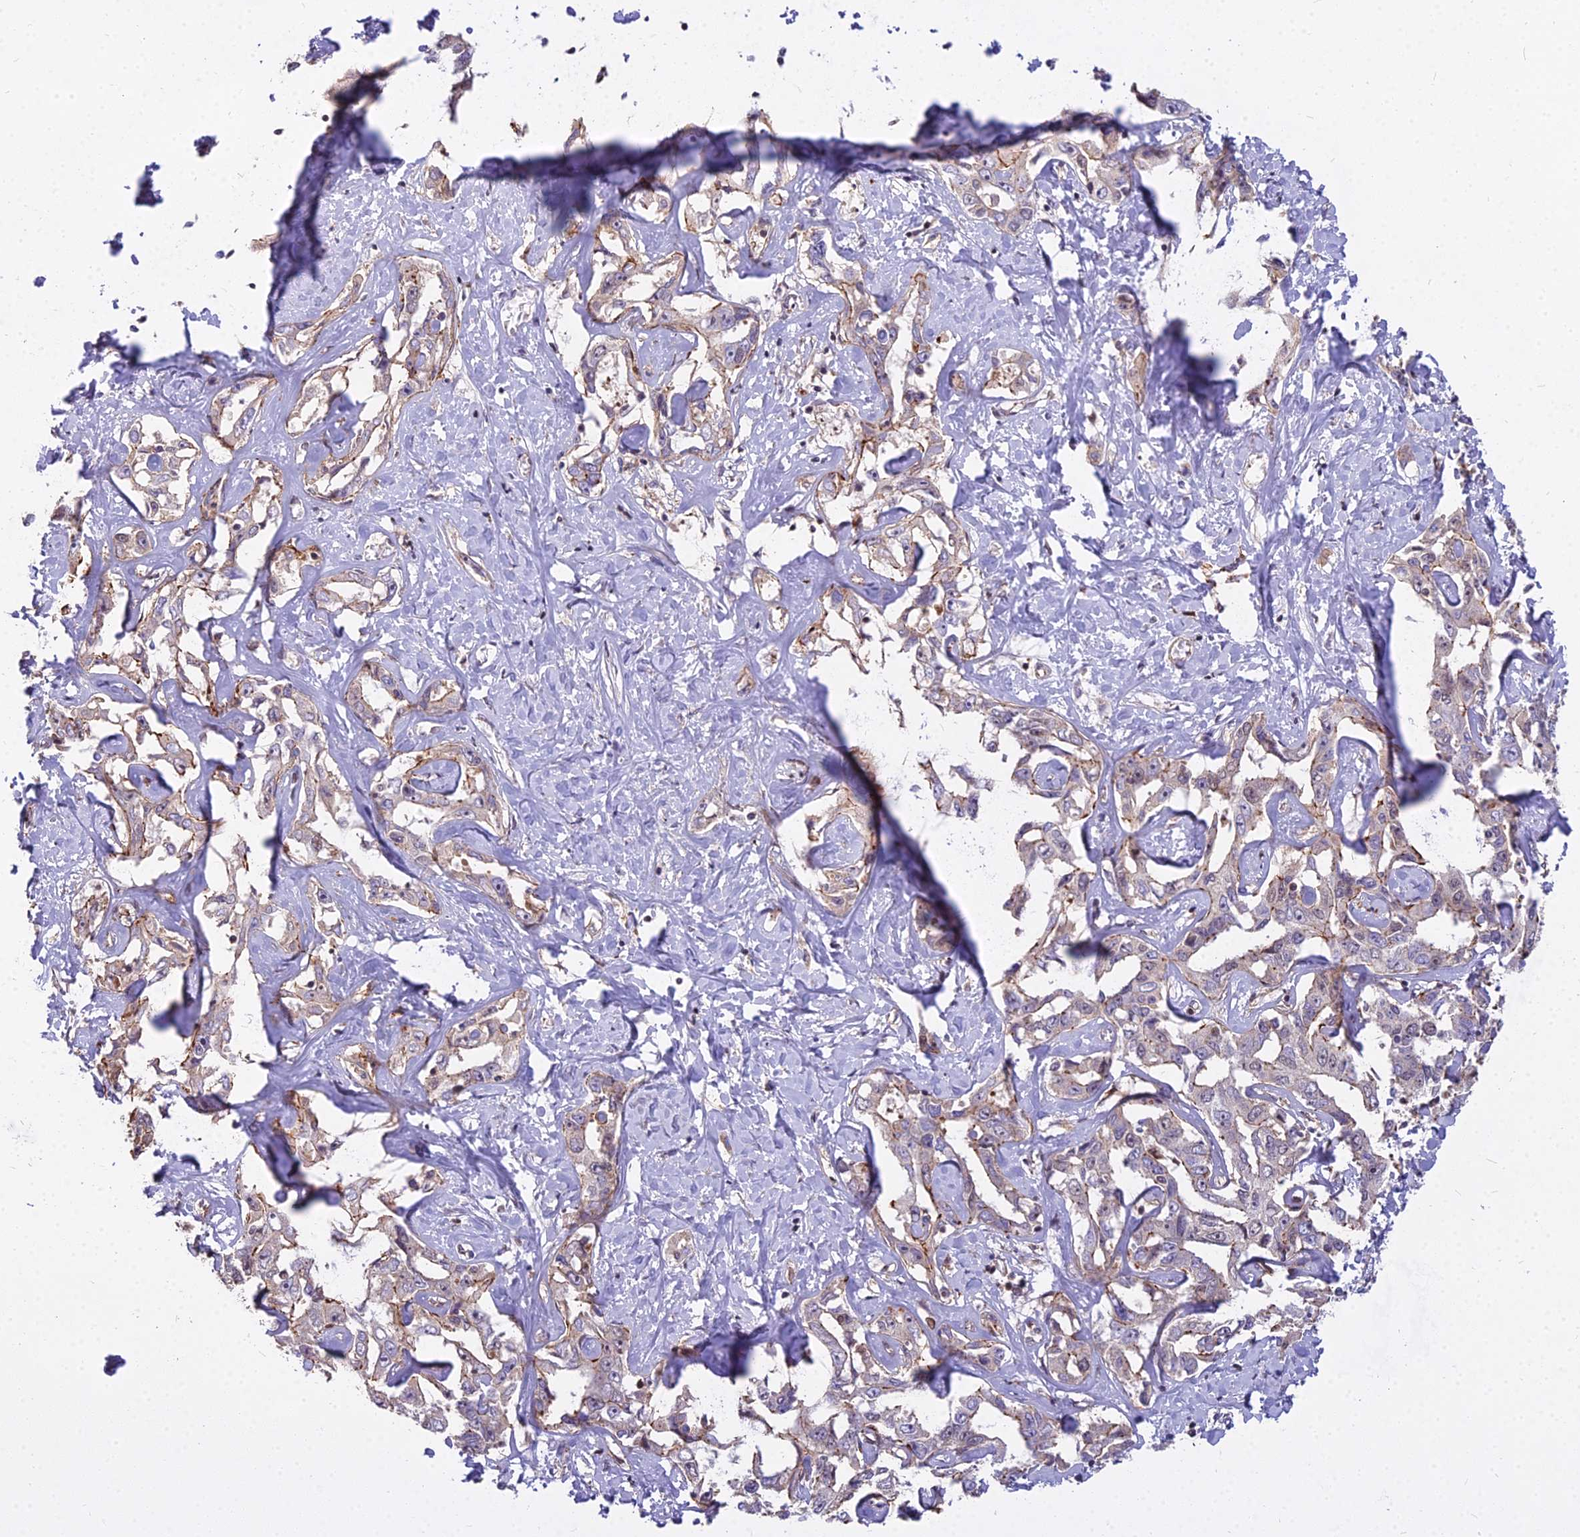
{"staining": {"intensity": "weak", "quantity": "25%-75%", "location": "cytoplasmic/membranous"}, "tissue": "liver cancer", "cell_type": "Tumor cells", "image_type": "cancer", "snomed": [{"axis": "morphology", "description": "Cholangiocarcinoma"}, {"axis": "topography", "description": "Liver"}], "caption": "Human liver cancer stained with a protein marker reveals weak staining in tumor cells.", "gene": "GLYATL3", "patient": {"sex": "male", "age": 59}}